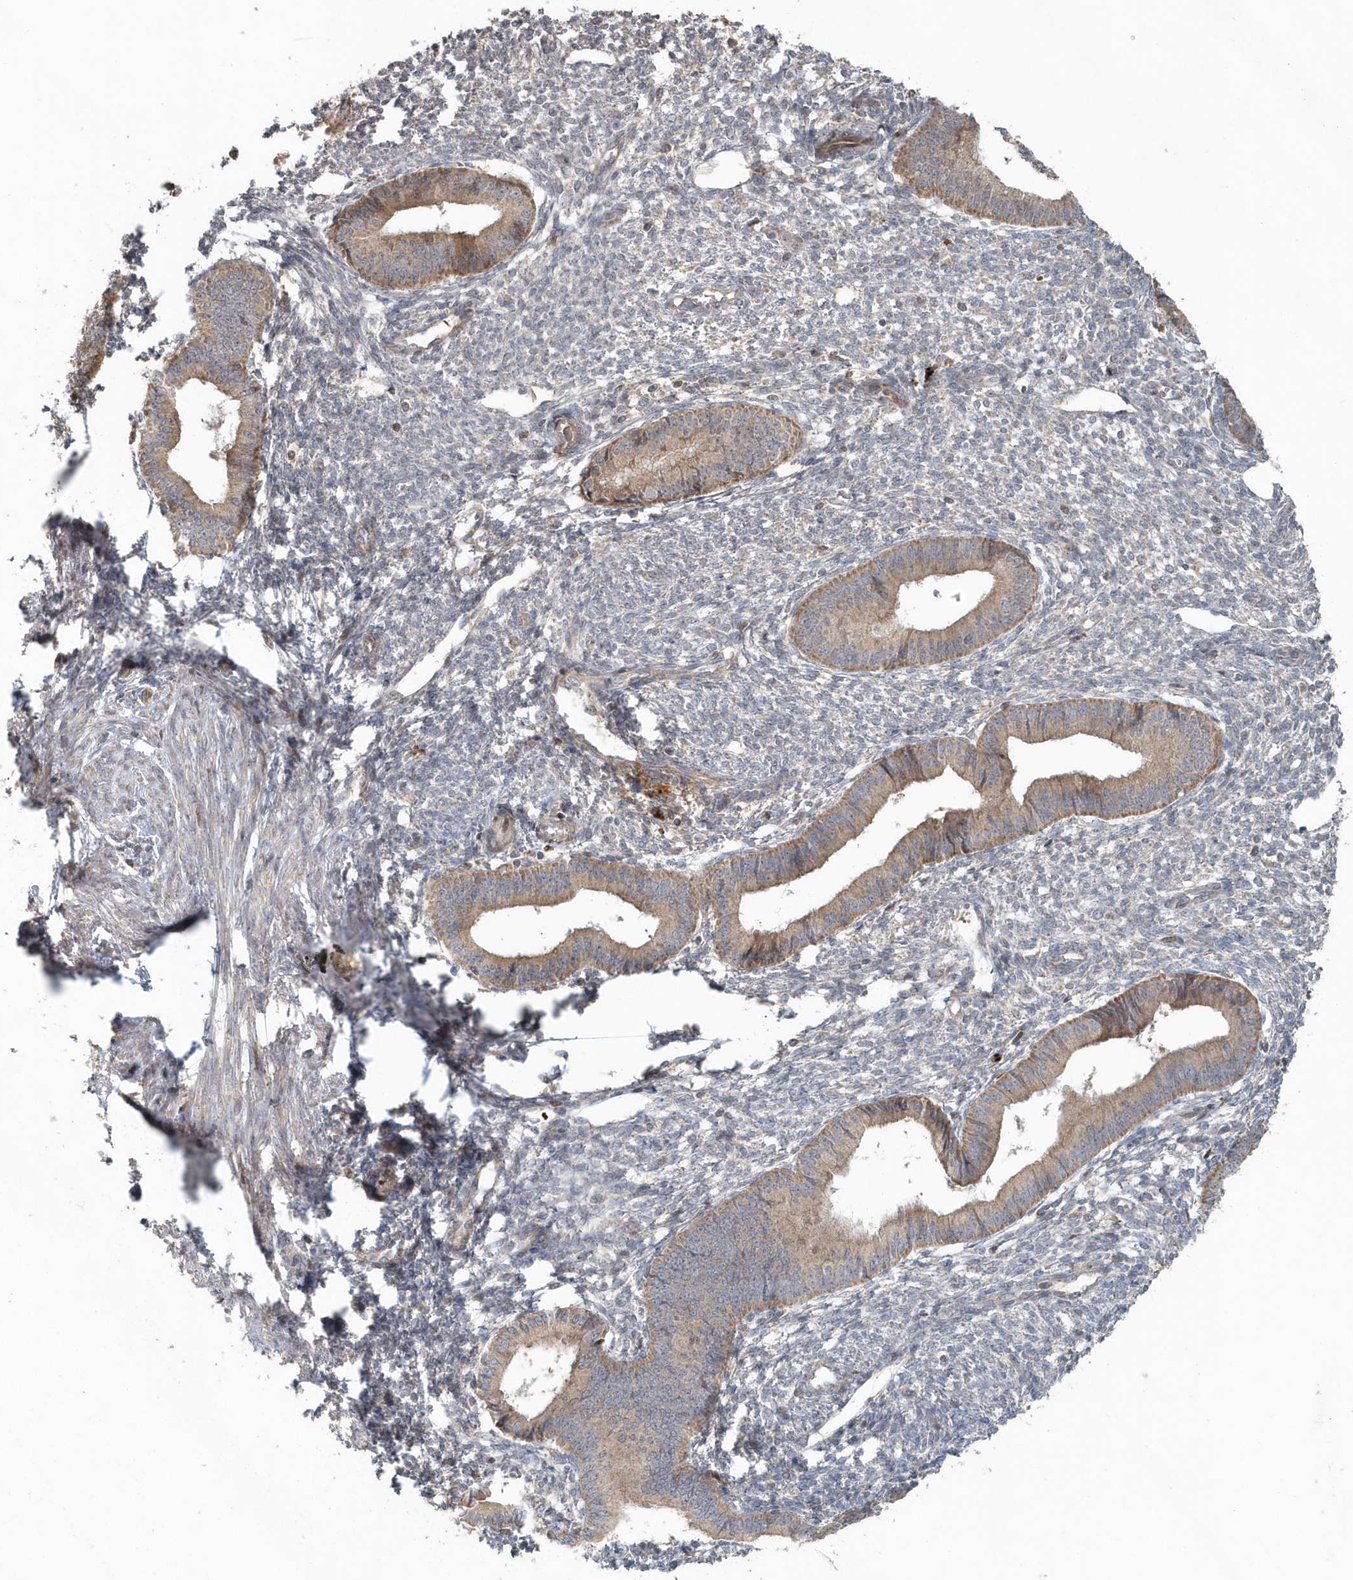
{"staining": {"intensity": "negative", "quantity": "none", "location": "none"}, "tissue": "endometrium", "cell_type": "Cells in endometrial stroma", "image_type": "normal", "snomed": [{"axis": "morphology", "description": "Normal tissue, NOS"}, {"axis": "topography", "description": "Endometrium"}], "caption": "High magnification brightfield microscopy of normal endometrium stained with DAB (3,3'-diaminobenzidine) (brown) and counterstained with hematoxylin (blue): cells in endometrial stroma show no significant staining. The staining was performed using DAB to visualize the protein expression in brown, while the nuclei were stained in blue with hematoxylin (Magnification: 20x).", "gene": "MMUT", "patient": {"sex": "female", "age": 46}}